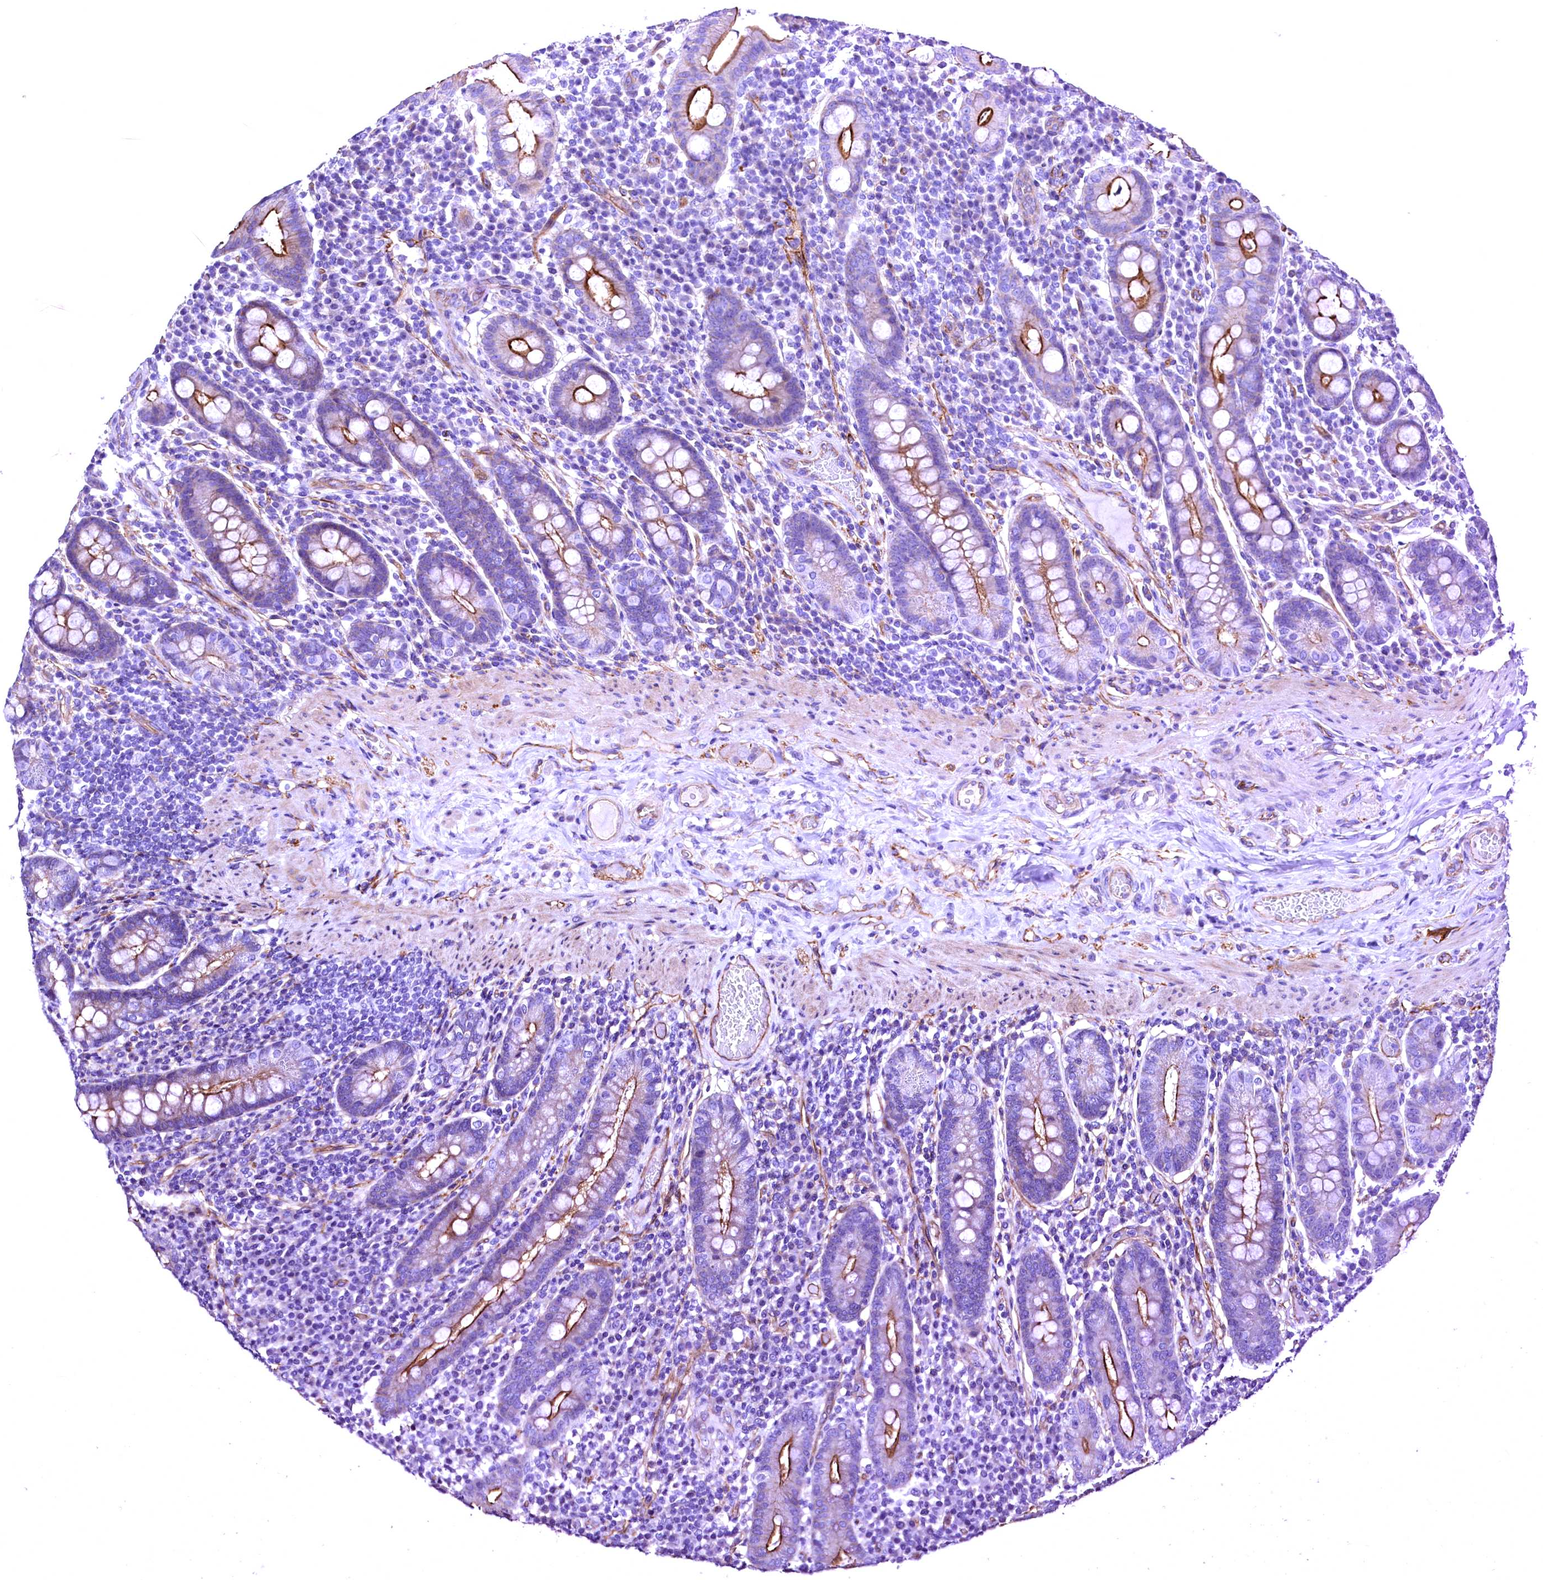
{"staining": {"intensity": "strong", "quantity": "25%-75%", "location": "cytoplasmic/membranous"}, "tissue": "duodenum", "cell_type": "Glandular cells", "image_type": "normal", "snomed": [{"axis": "morphology", "description": "Normal tissue, NOS"}, {"axis": "morphology", "description": "Adenocarcinoma, NOS"}, {"axis": "topography", "description": "Pancreas"}, {"axis": "topography", "description": "Duodenum"}], "caption": "Immunohistochemistry image of normal duodenum: human duodenum stained using immunohistochemistry shows high levels of strong protein expression localized specifically in the cytoplasmic/membranous of glandular cells, appearing as a cytoplasmic/membranous brown color.", "gene": "SLF1", "patient": {"sex": "male", "age": 50}}